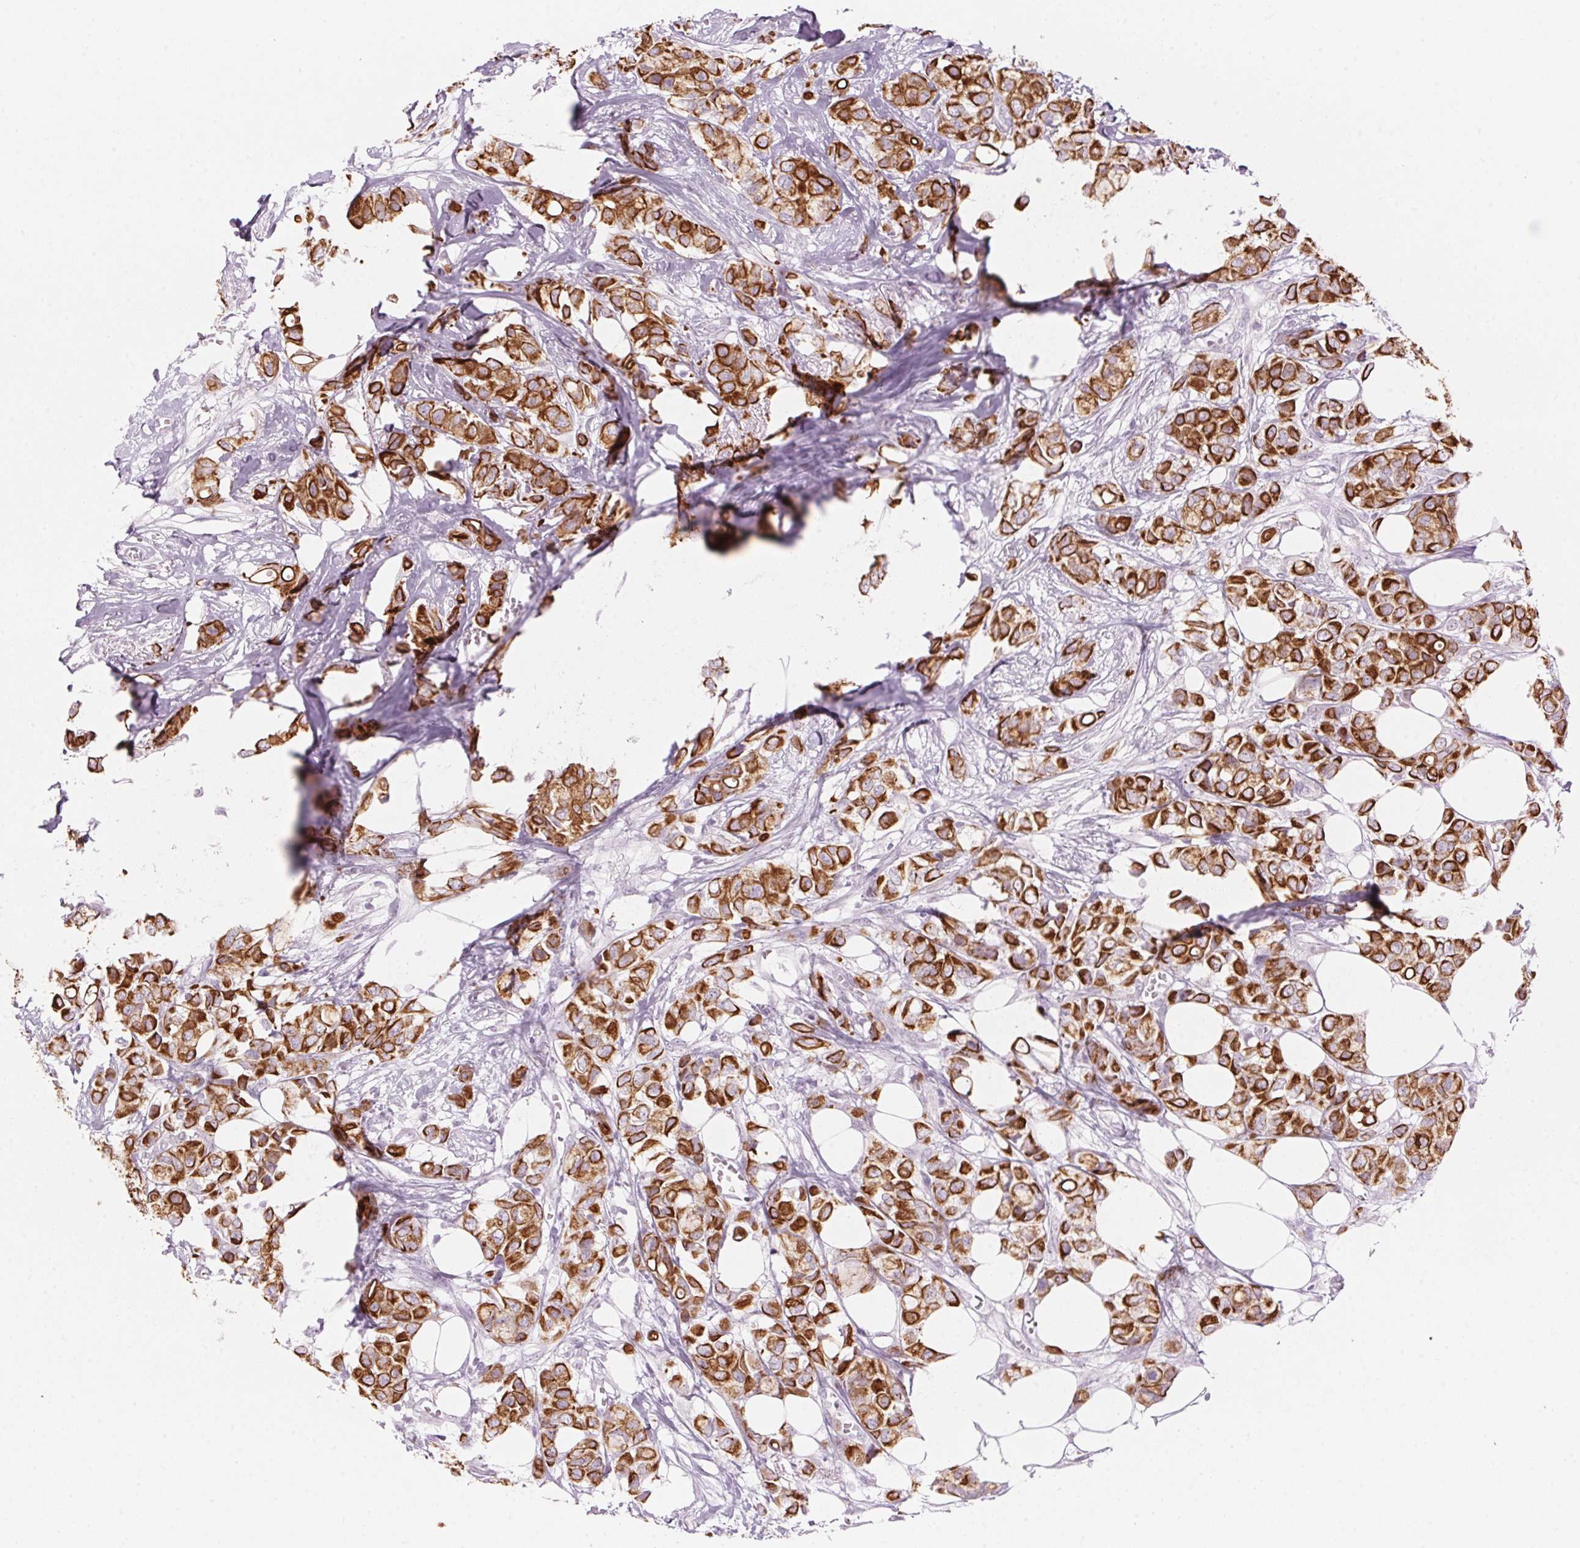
{"staining": {"intensity": "strong", "quantity": ">75%", "location": "cytoplasmic/membranous"}, "tissue": "breast cancer", "cell_type": "Tumor cells", "image_type": "cancer", "snomed": [{"axis": "morphology", "description": "Duct carcinoma"}, {"axis": "topography", "description": "Breast"}], "caption": "Breast cancer (intraductal carcinoma) stained with DAB immunohistochemistry demonstrates high levels of strong cytoplasmic/membranous expression in about >75% of tumor cells.", "gene": "SCTR", "patient": {"sex": "female", "age": 85}}